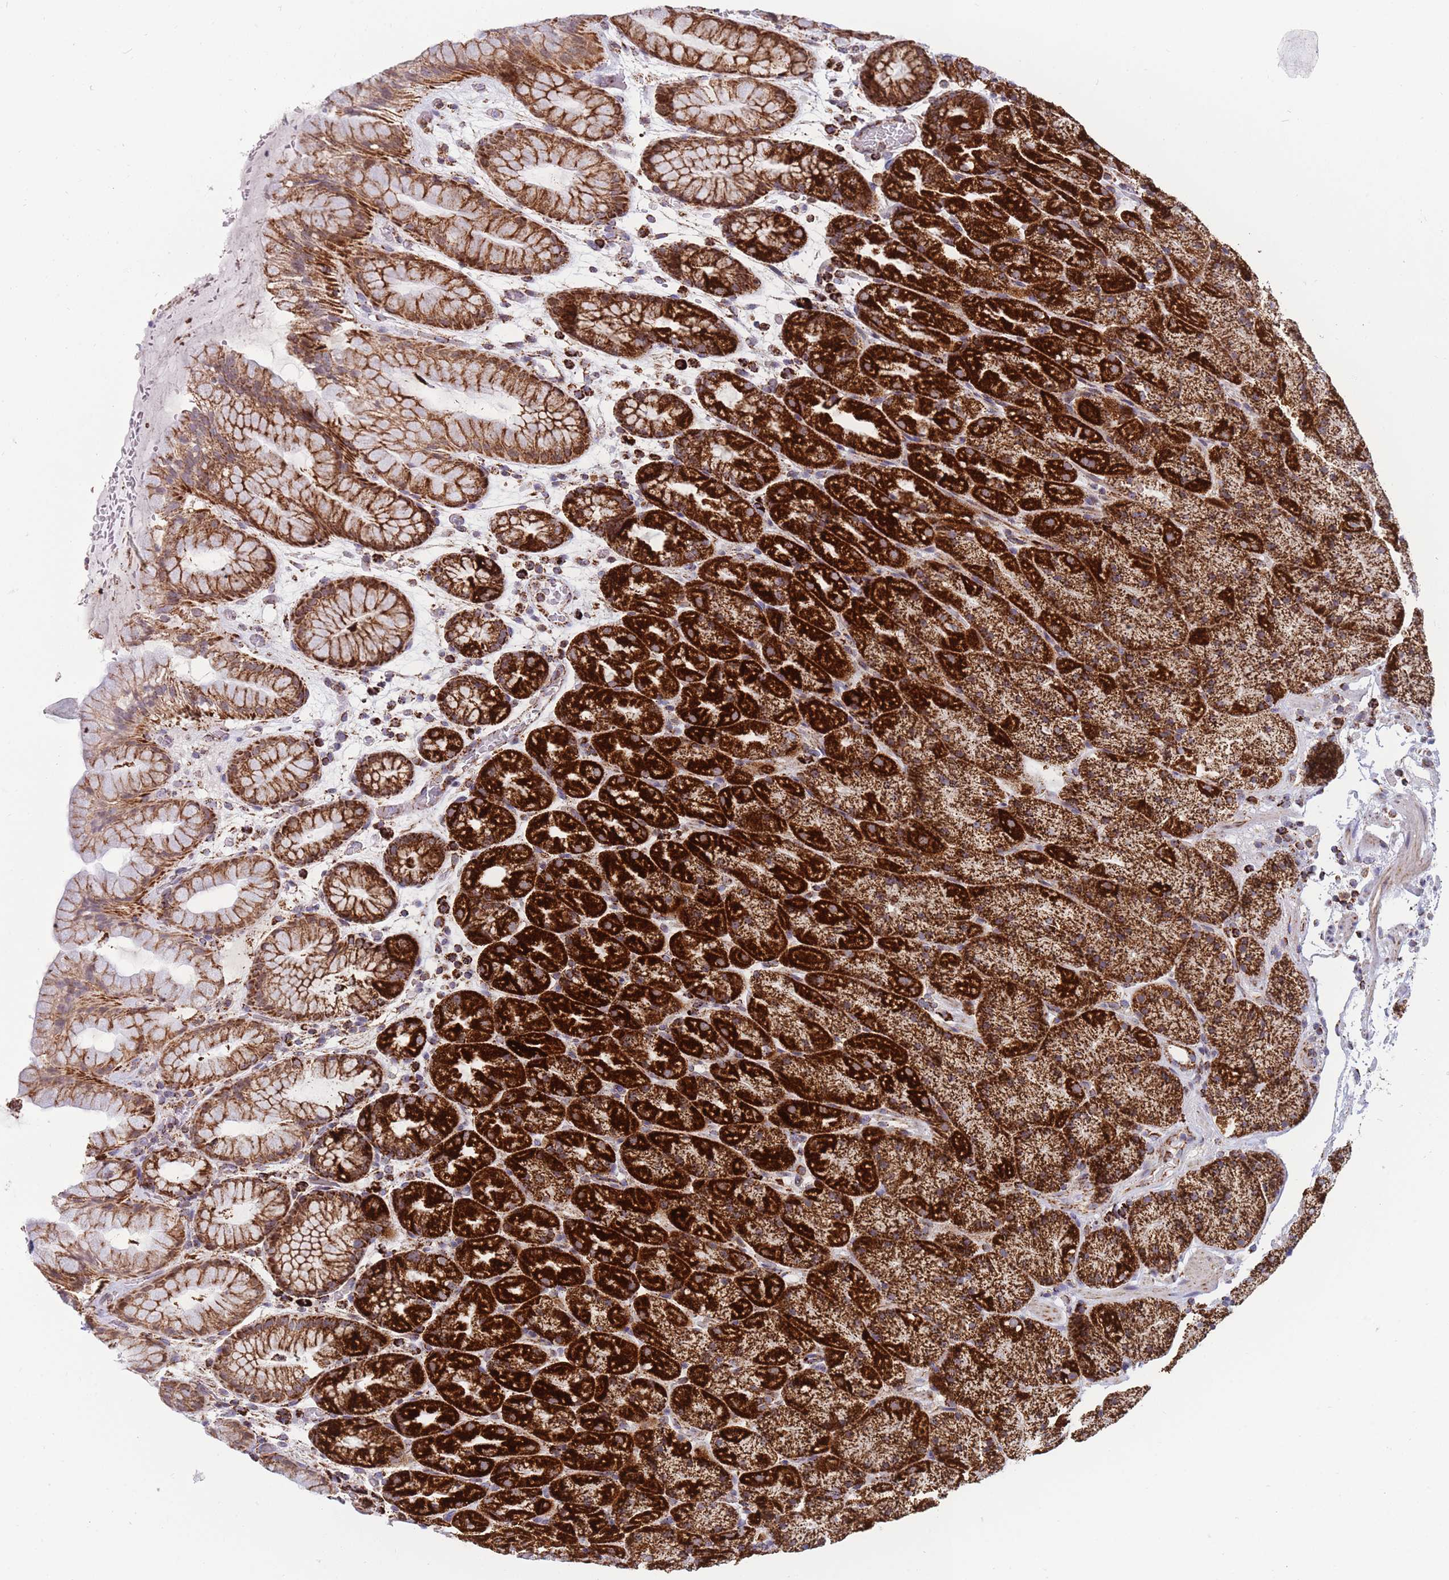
{"staining": {"intensity": "strong", "quantity": "25%-75%", "location": "cytoplasmic/membranous"}, "tissue": "stomach", "cell_type": "Glandular cells", "image_type": "normal", "snomed": [{"axis": "morphology", "description": "Normal tissue, NOS"}, {"axis": "topography", "description": "Stomach, upper"}, {"axis": "topography", "description": "Stomach, lower"}], "caption": "A high-resolution micrograph shows immunohistochemistry (IHC) staining of unremarkable stomach, which demonstrates strong cytoplasmic/membranous positivity in approximately 25%-75% of glandular cells. (DAB (3,3'-diaminobenzidine) = brown stain, brightfield microscopy at high magnification).", "gene": "DDX49", "patient": {"sex": "male", "age": 67}}